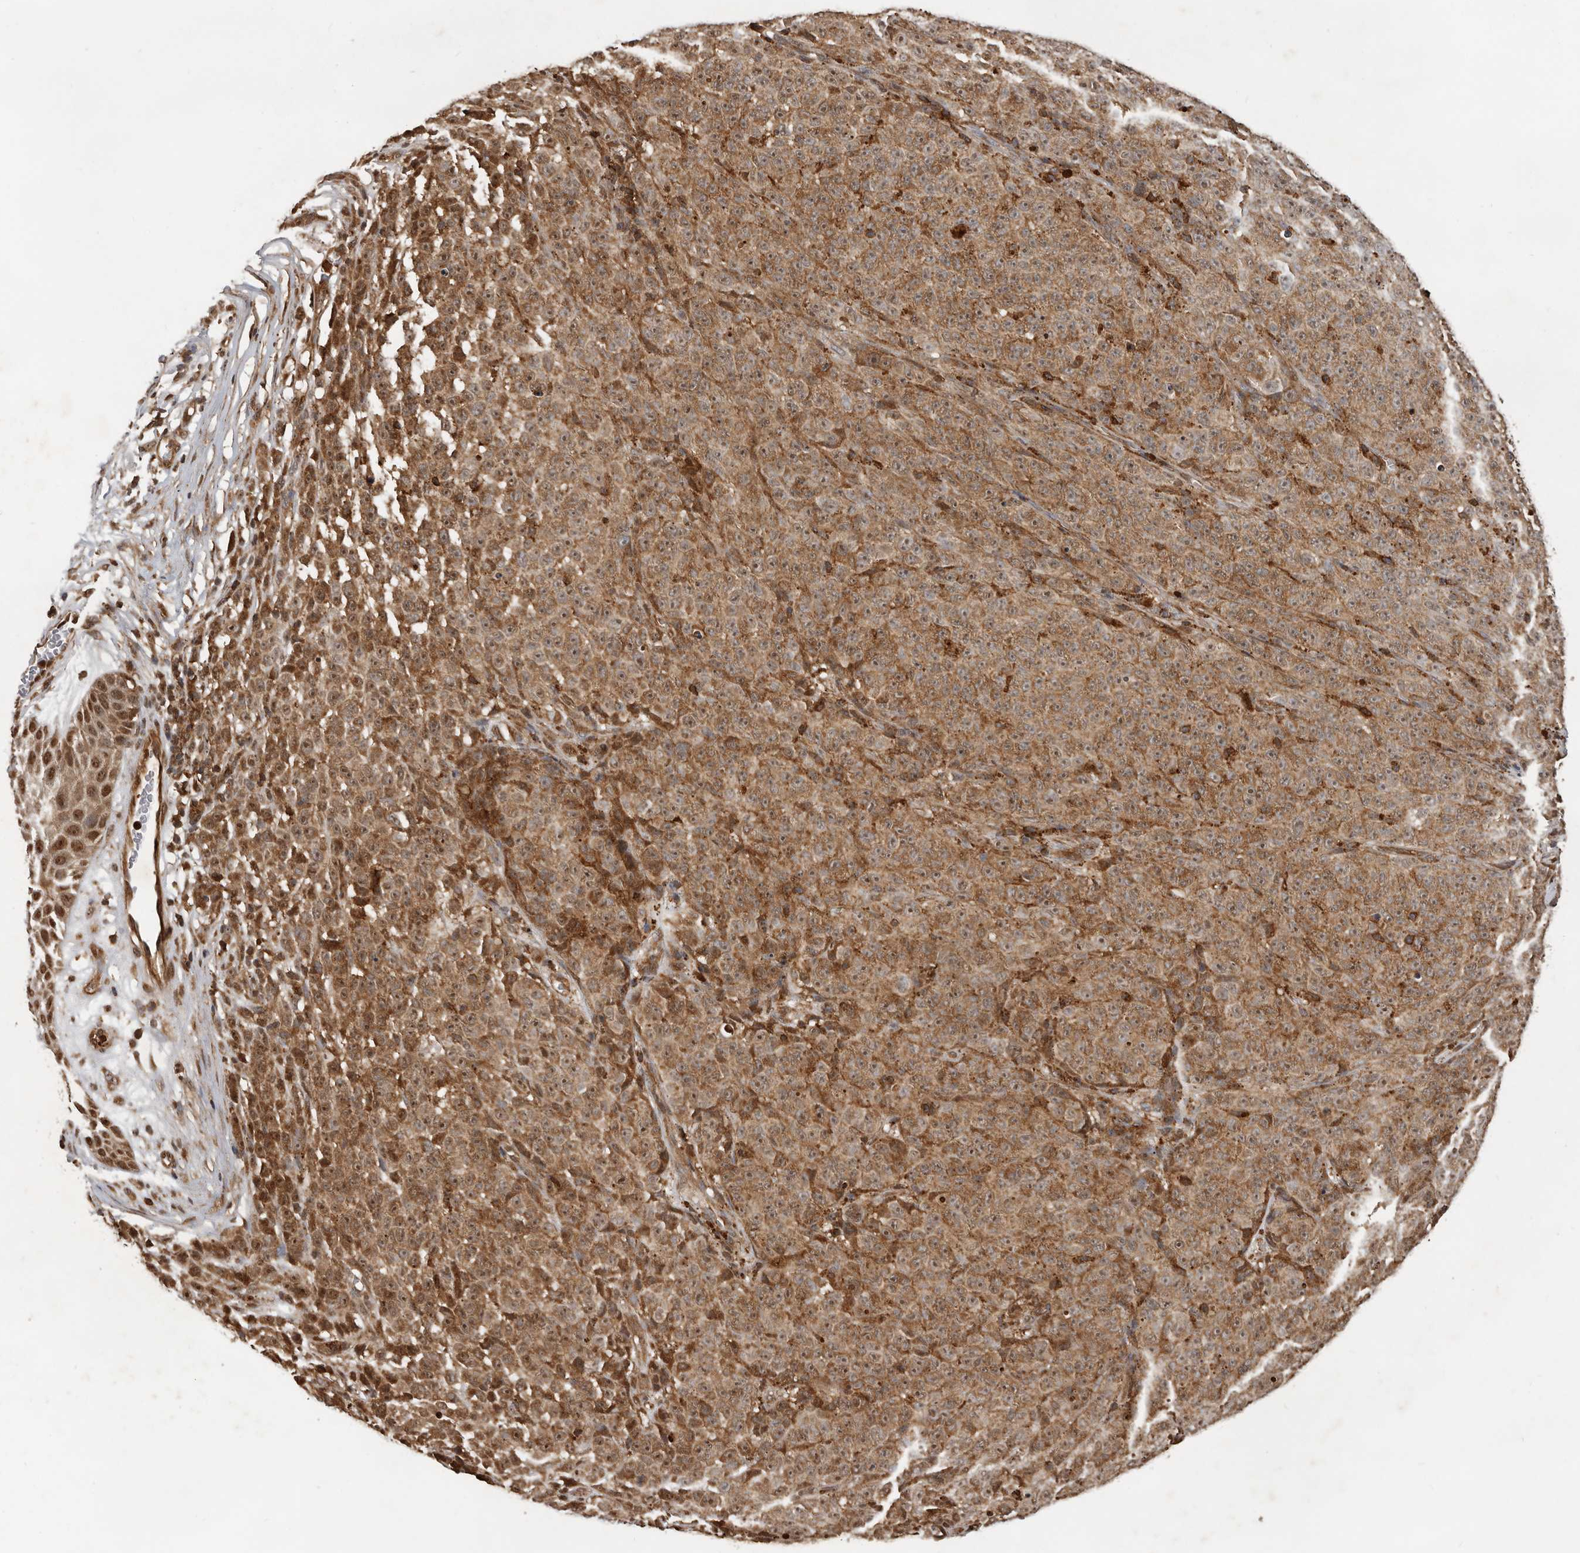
{"staining": {"intensity": "strong", "quantity": ">75%", "location": "cytoplasmic/membranous,nuclear"}, "tissue": "melanoma", "cell_type": "Tumor cells", "image_type": "cancer", "snomed": [{"axis": "morphology", "description": "Malignant melanoma, NOS"}, {"axis": "topography", "description": "Skin"}], "caption": "Melanoma stained with DAB (3,3'-diaminobenzidine) immunohistochemistry displays high levels of strong cytoplasmic/membranous and nuclear expression in approximately >75% of tumor cells. Using DAB (3,3'-diaminobenzidine) (brown) and hematoxylin (blue) stains, captured at high magnification using brightfield microscopy.", "gene": "RNF157", "patient": {"sex": "female", "age": 82}}